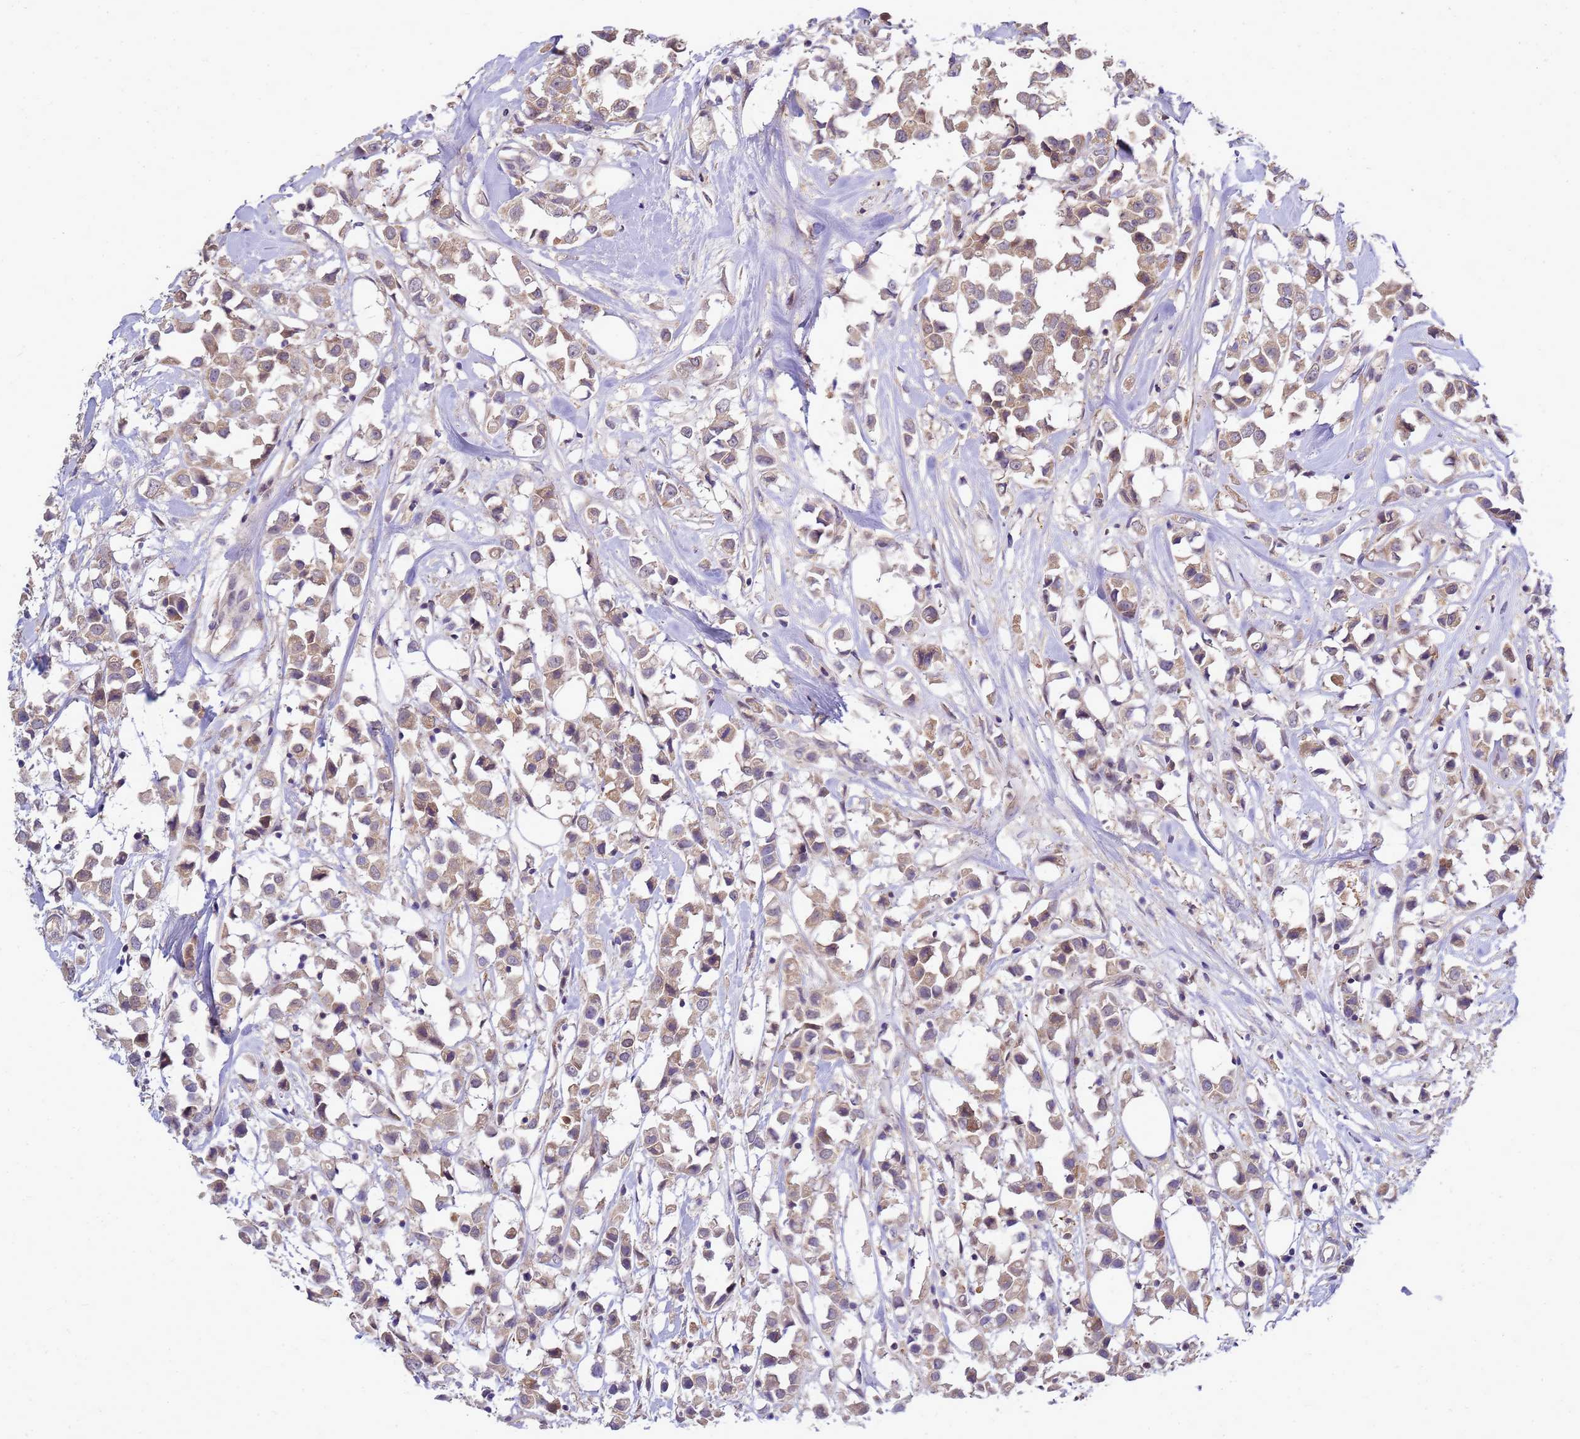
{"staining": {"intensity": "weak", "quantity": ">75%", "location": "cytoplasmic/membranous"}, "tissue": "breast cancer", "cell_type": "Tumor cells", "image_type": "cancer", "snomed": [{"axis": "morphology", "description": "Duct carcinoma"}, {"axis": "topography", "description": "Breast"}], "caption": "IHC micrograph of breast cancer stained for a protein (brown), which demonstrates low levels of weak cytoplasmic/membranous expression in about >75% of tumor cells.", "gene": "EIF4EBP3", "patient": {"sex": "female", "age": 61}}